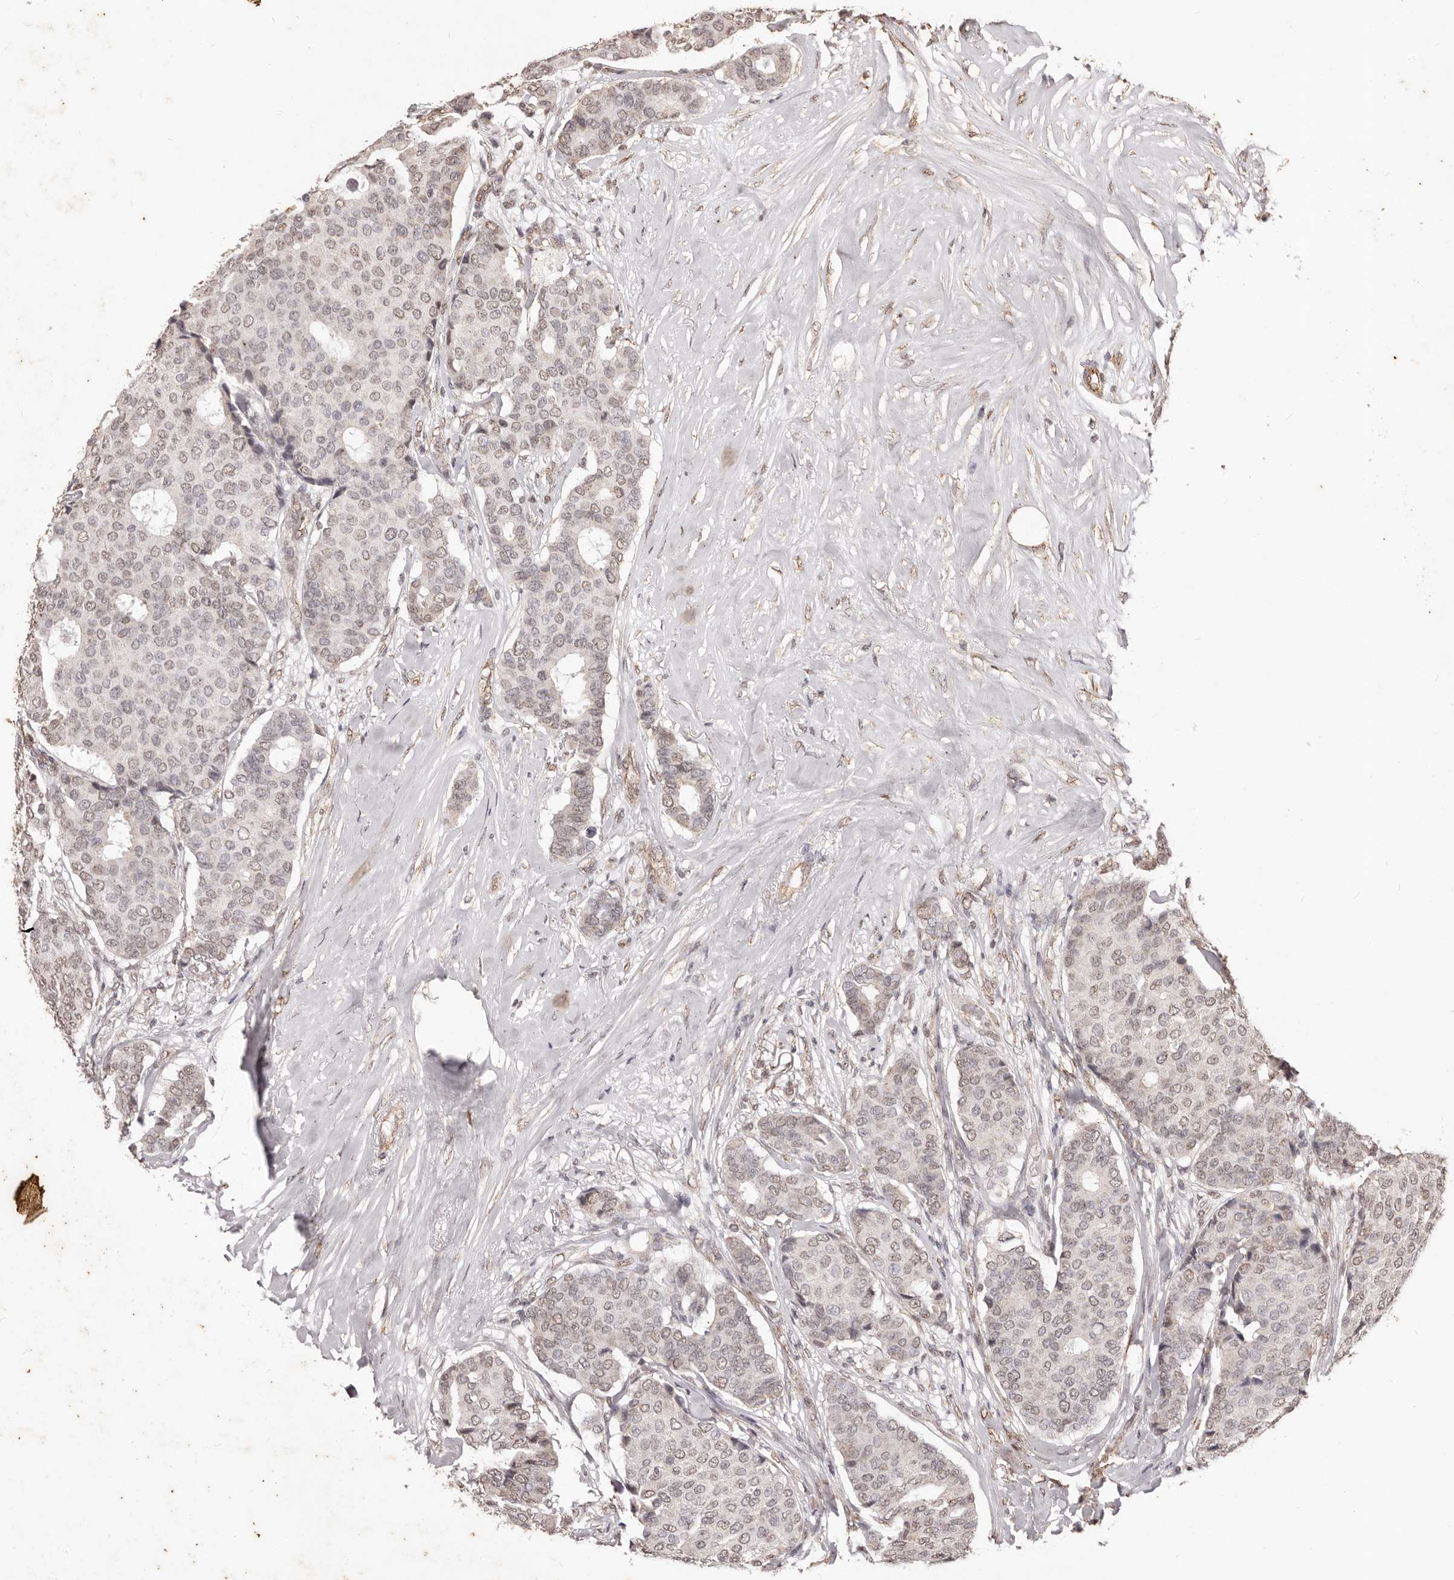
{"staining": {"intensity": "weak", "quantity": ">75%", "location": "nuclear"}, "tissue": "breast cancer", "cell_type": "Tumor cells", "image_type": "cancer", "snomed": [{"axis": "morphology", "description": "Duct carcinoma"}, {"axis": "topography", "description": "Breast"}], "caption": "Breast cancer (invasive ductal carcinoma) tissue demonstrates weak nuclear expression in approximately >75% of tumor cells, visualized by immunohistochemistry. (Brightfield microscopy of DAB IHC at high magnification).", "gene": "RPS6KA5", "patient": {"sex": "female", "age": 75}}